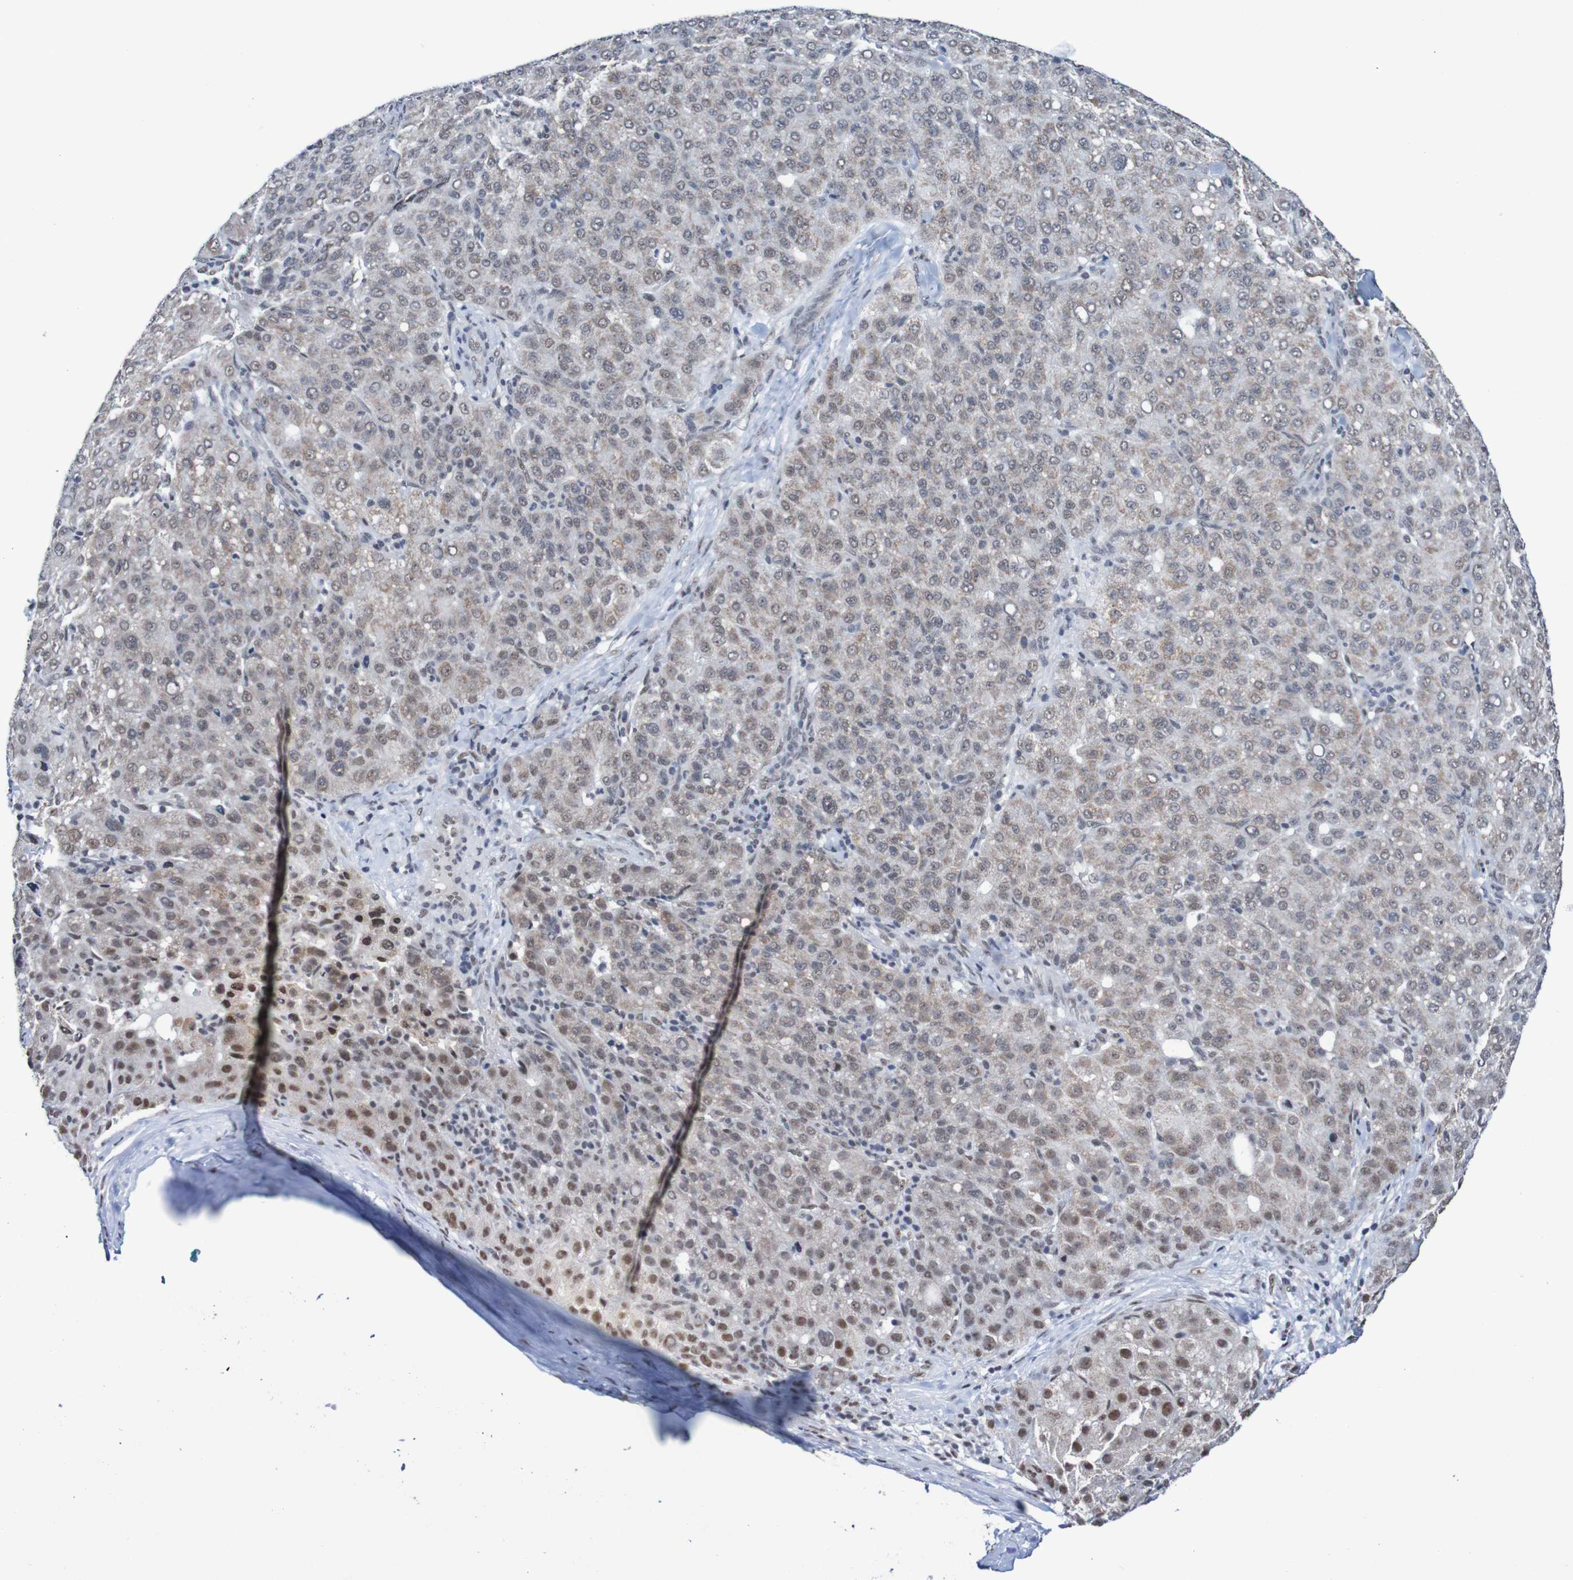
{"staining": {"intensity": "moderate", "quantity": "<25%", "location": "cytoplasmic/membranous,nuclear"}, "tissue": "liver cancer", "cell_type": "Tumor cells", "image_type": "cancer", "snomed": [{"axis": "morphology", "description": "Carcinoma, Hepatocellular, NOS"}, {"axis": "topography", "description": "Liver"}], "caption": "Moderate cytoplasmic/membranous and nuclear positivity for a protein is present in about <25% of tumor cells of hepatocellular carcinoma (liver) using IHC.", "gene": "CDC5L", "patient": {"sex": "male", "age": 65}}